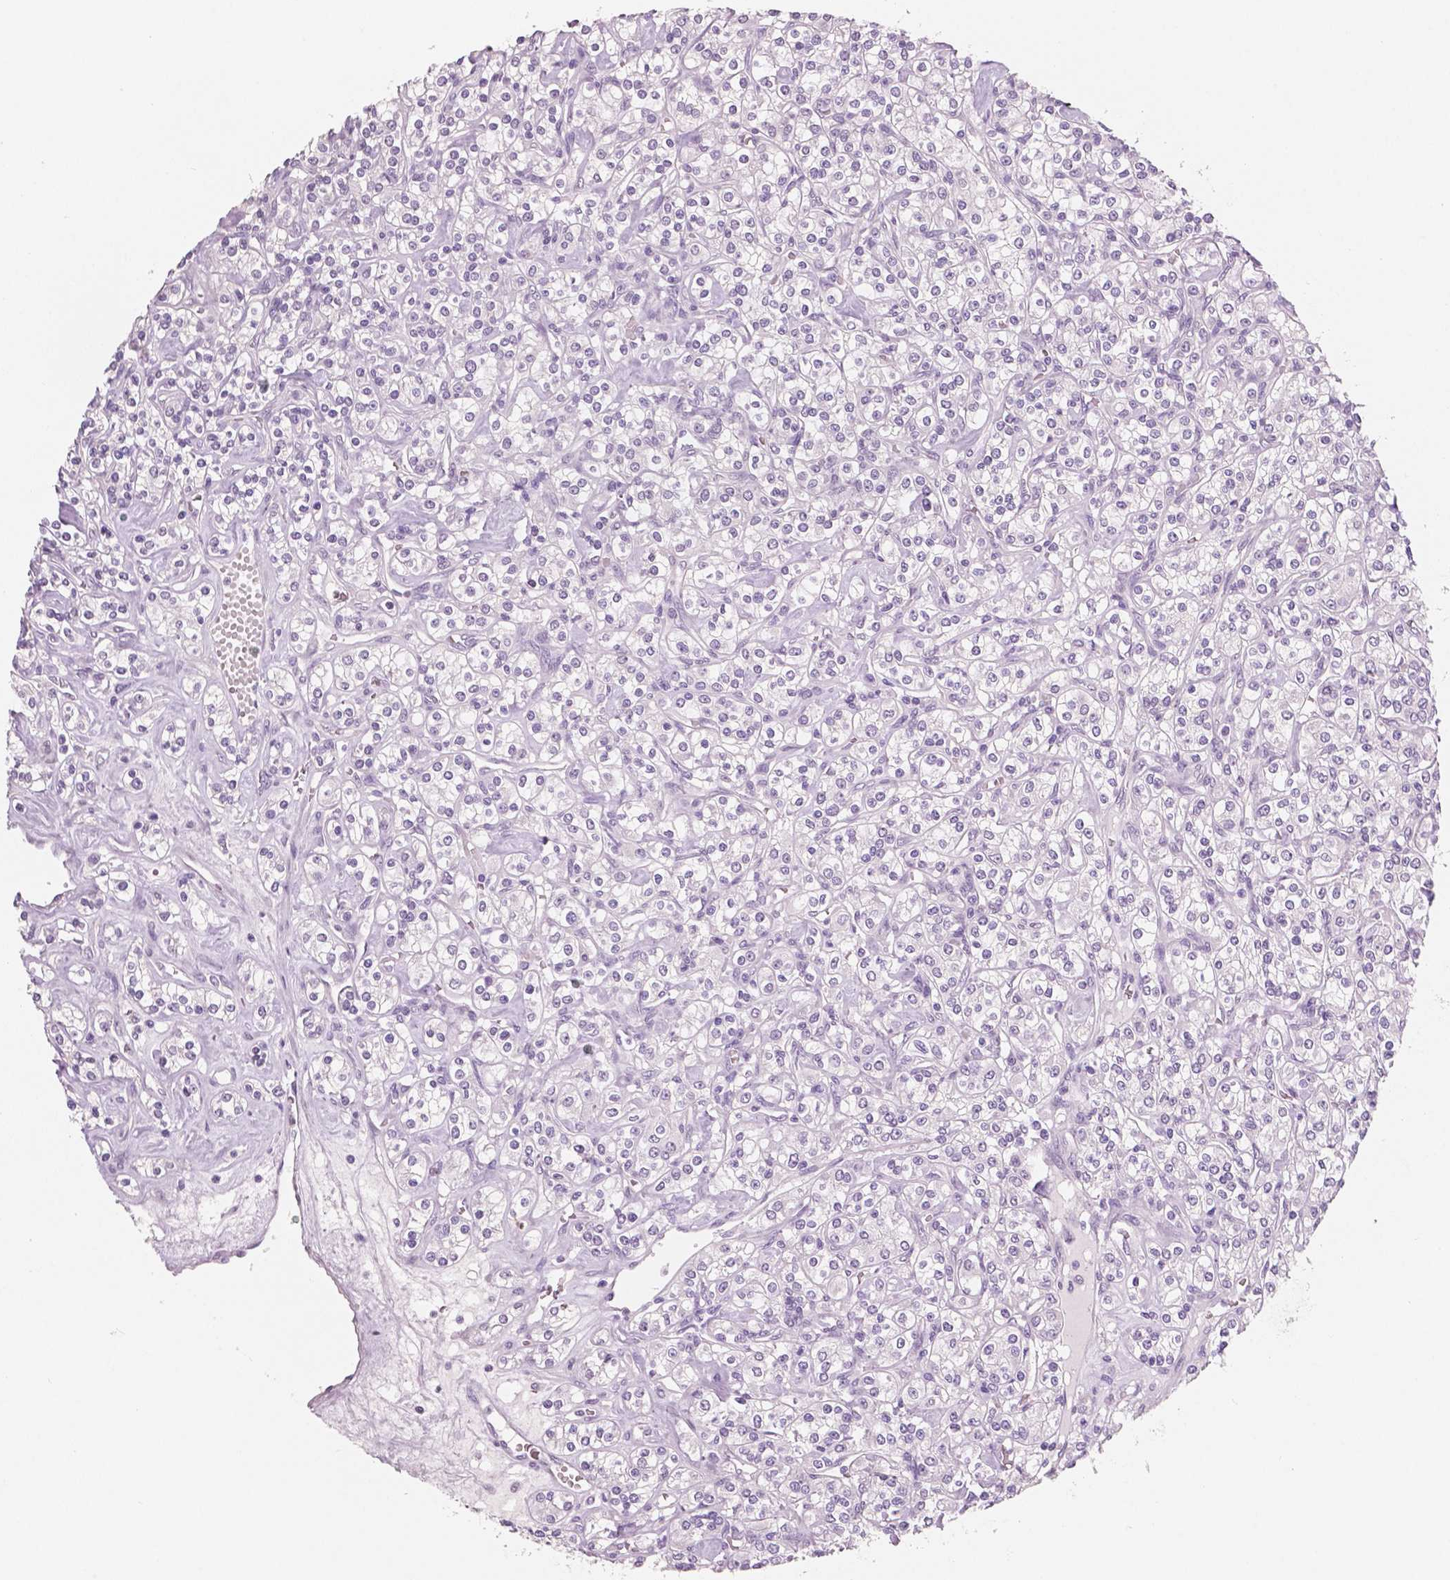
{"staining": {"intensity": "negative", "quantity": "none", "location": "none"}, "tissue": "renal cancer", "cell_type": "Tumor cells", "image_type": "cancer", "snomed": [{"axis": "morphology", "description": "Adenocarcinoma, NOS"}, {"axis": "topography", "description": "Kidney"}], "caption": "An immunohistochemistry micrograph of adenocarcinoma (renal) is shown. There is no staining in tumor cells of adenocarcinoma (renal).", "gene": "NECAB2", "patient": {"sex": "male", "age": 77}}